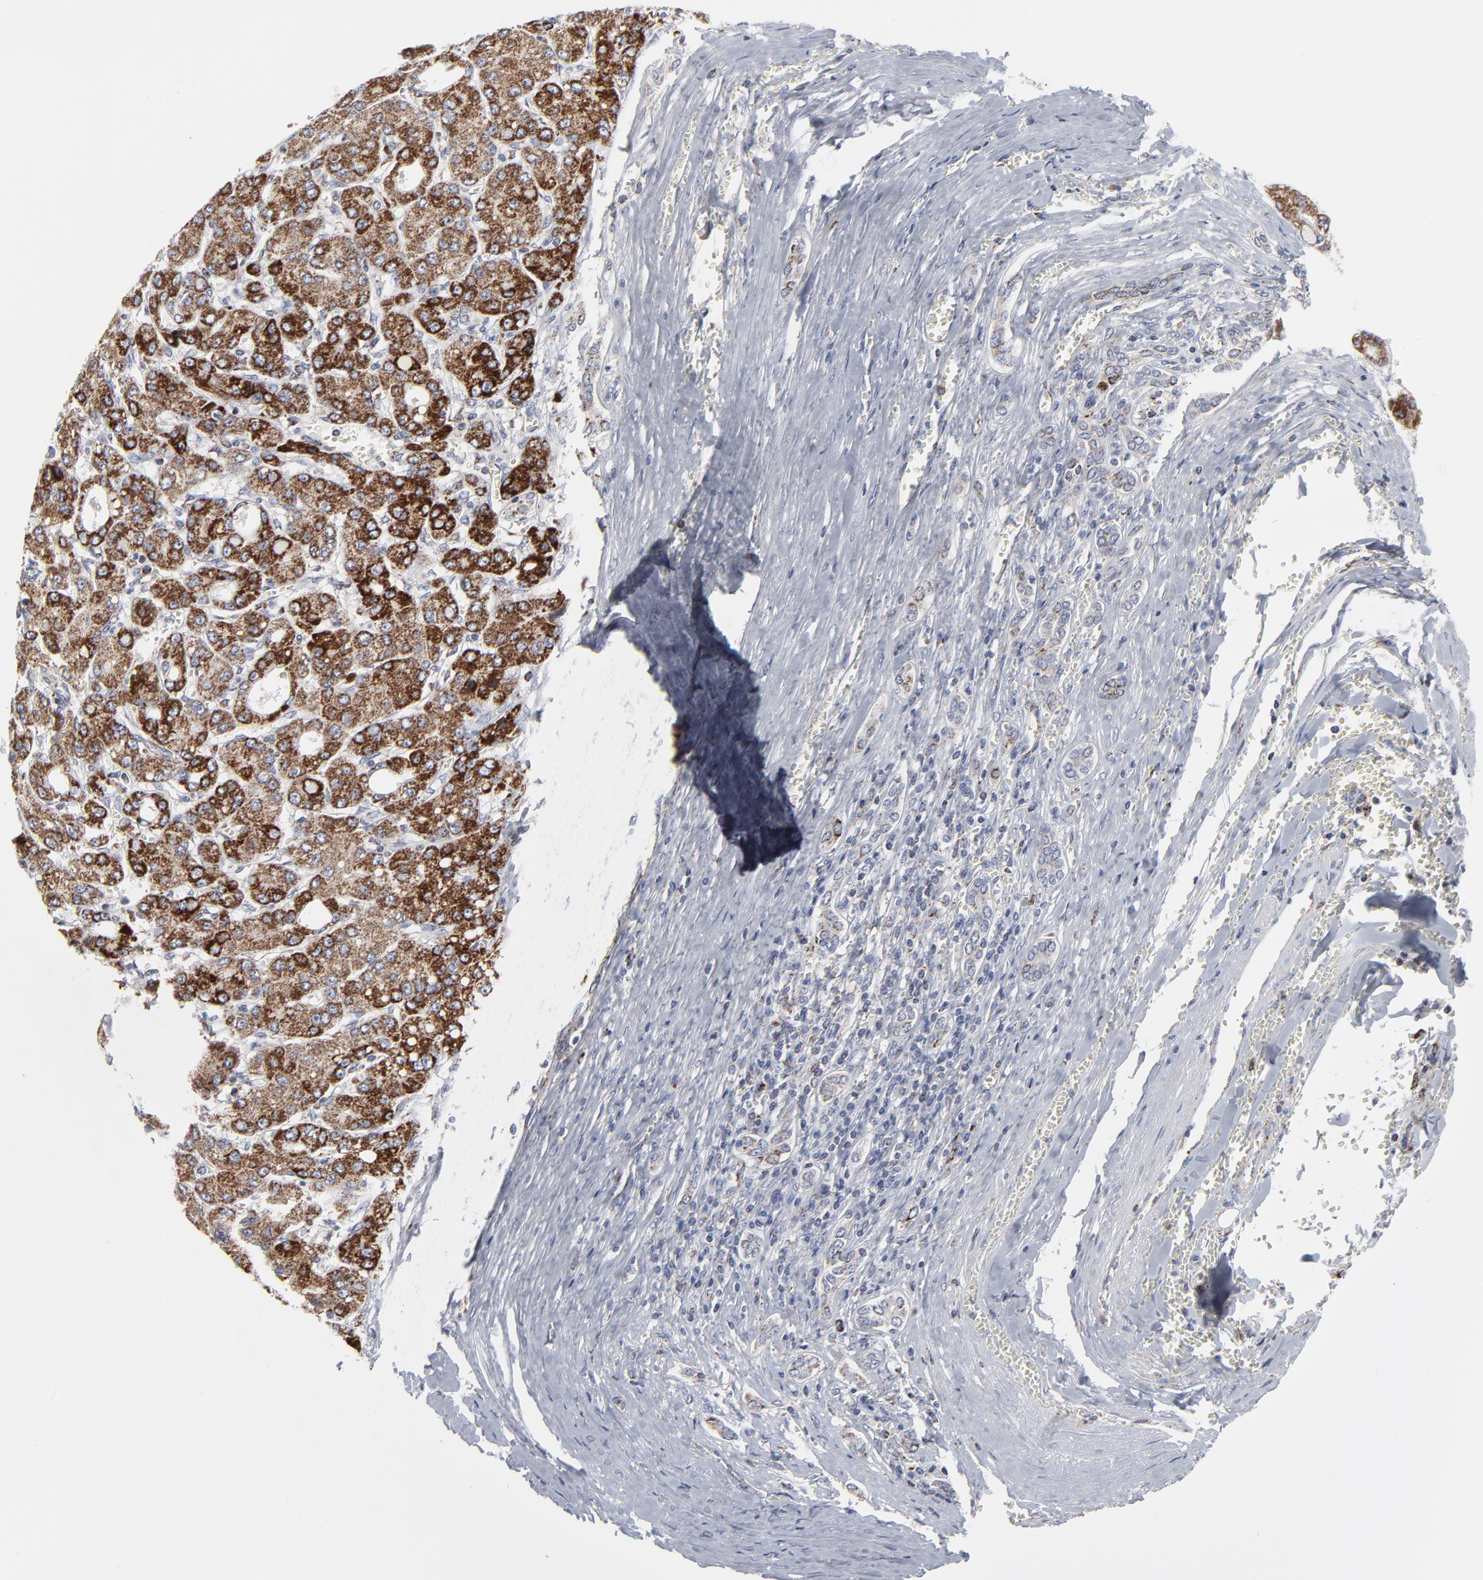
{"staining": {"intensity": "strong", "quantity": ">75%", "location": "cytoplasmic/membranous"}, "tissue": "liver cancer", "cell_type": "Tumor cells", "image_type": "cancer", "snomed": [{"axis": "morphology", "description": "Carcinoma, Hepatocellular, NOS"}, {"axis": "topography", "description": "Liver"}], "caption": "Human liver hepatocellular carcinoma stained with a brown dye displays strong cytoplasmic/membranous positive positivity in about >75% of tumor cells.", "gene": "TXNRD2", "patient": {"sex": "male", "age": 69}}